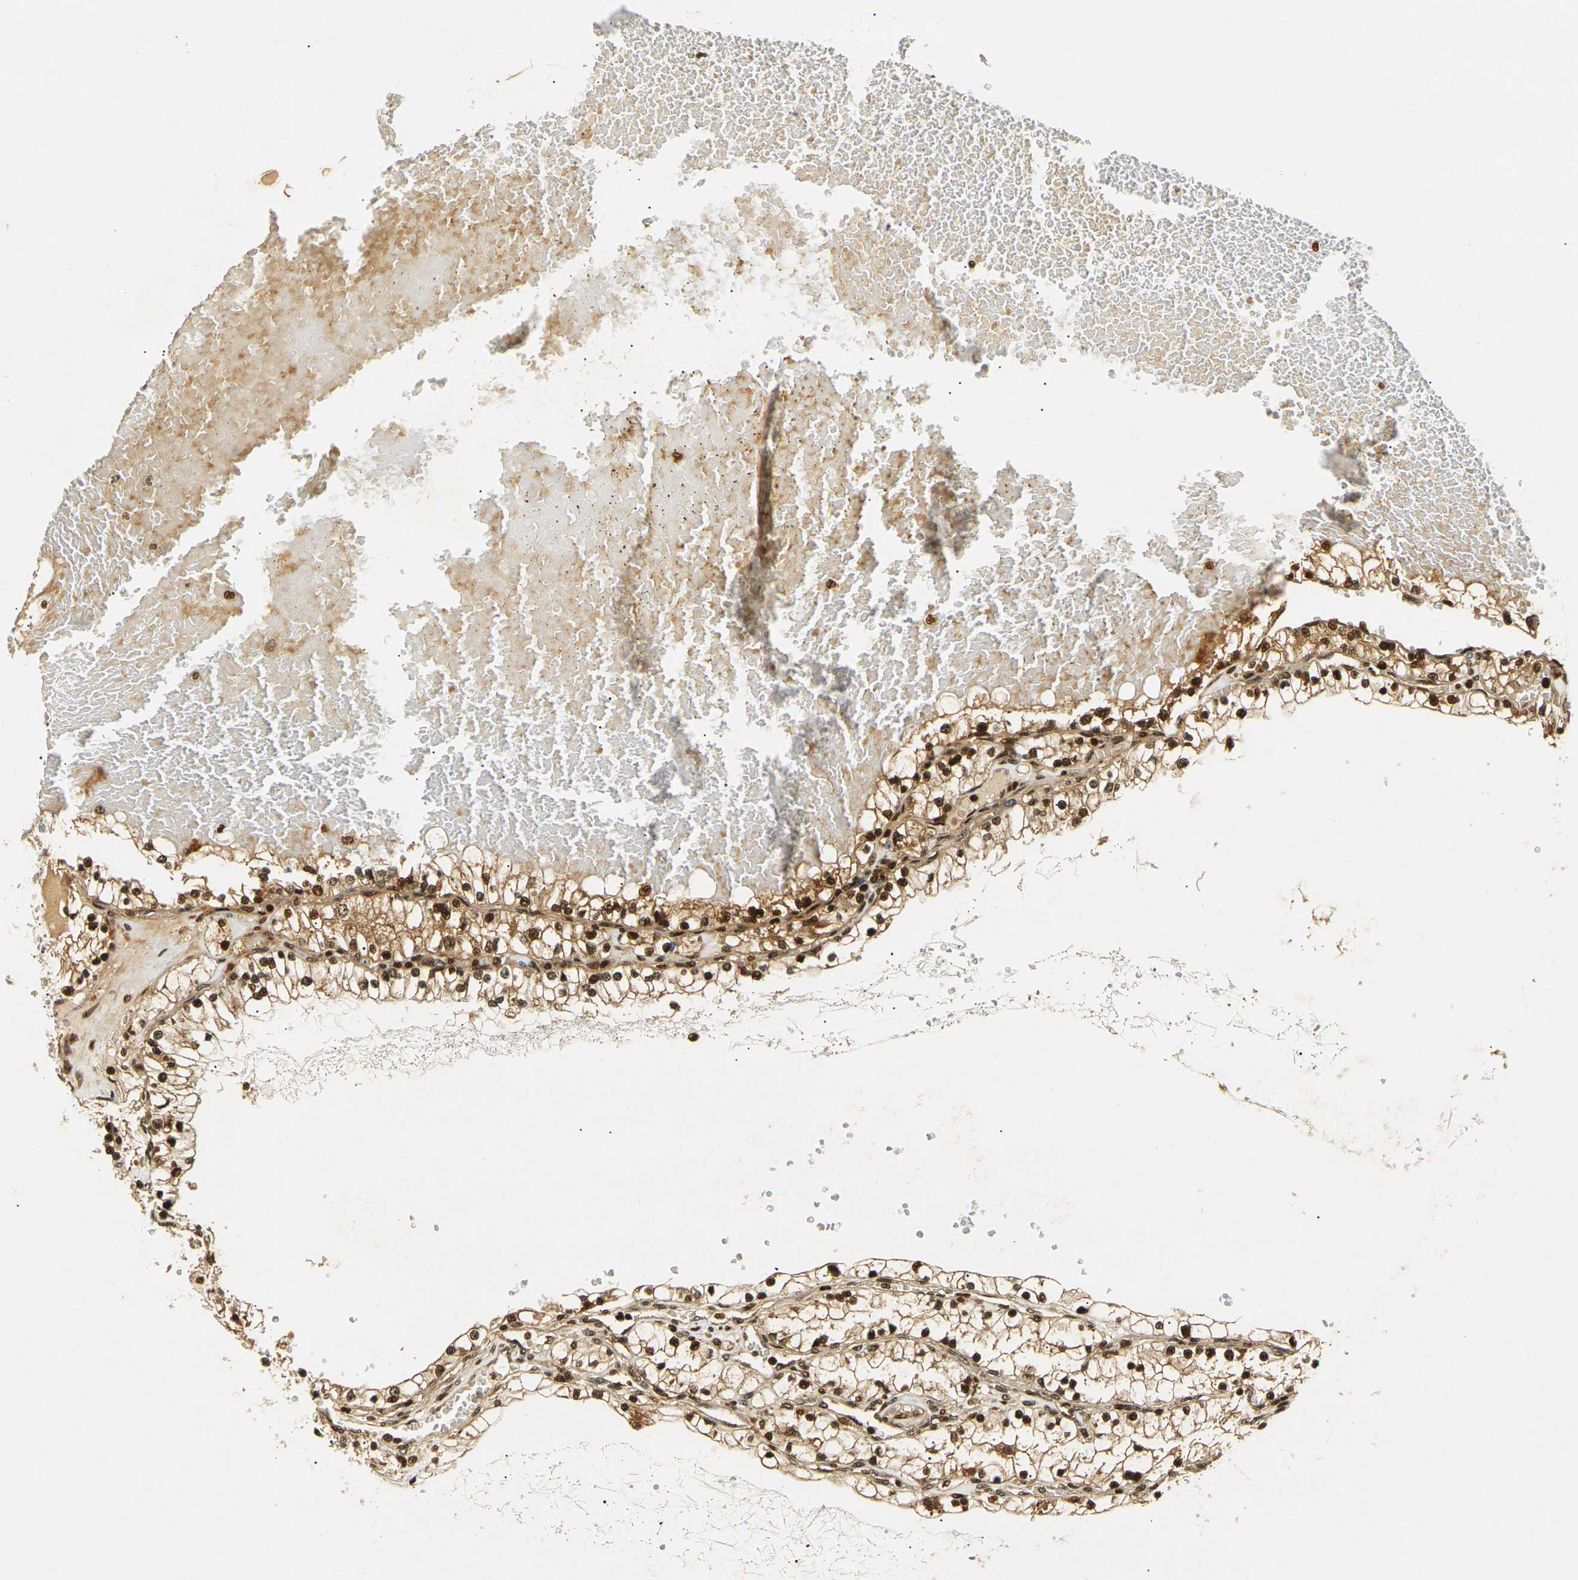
{"staining": {"intensity": "strong", "quantity": ">75%", "location": "cytoplasmic/membranous,nuclear"}, "tissue": "renal cancer", "cell_type": "Tumor cells", "image_type": "cancer", "snomed": [{"axis": "morphology", "description": "Adenocarcinoma, NOS"}, {"axis": "topography", "description": "Kidney"}], "caption": "Immunohistochemical staining of human adenocarcinoma (renal) exhibits strong cytoplasmic/membranous and nuclear protein positivity in about >75% of tumor cells.", "gene": "ACTL6A", "patient": {"sex": "male", "age": 68}}